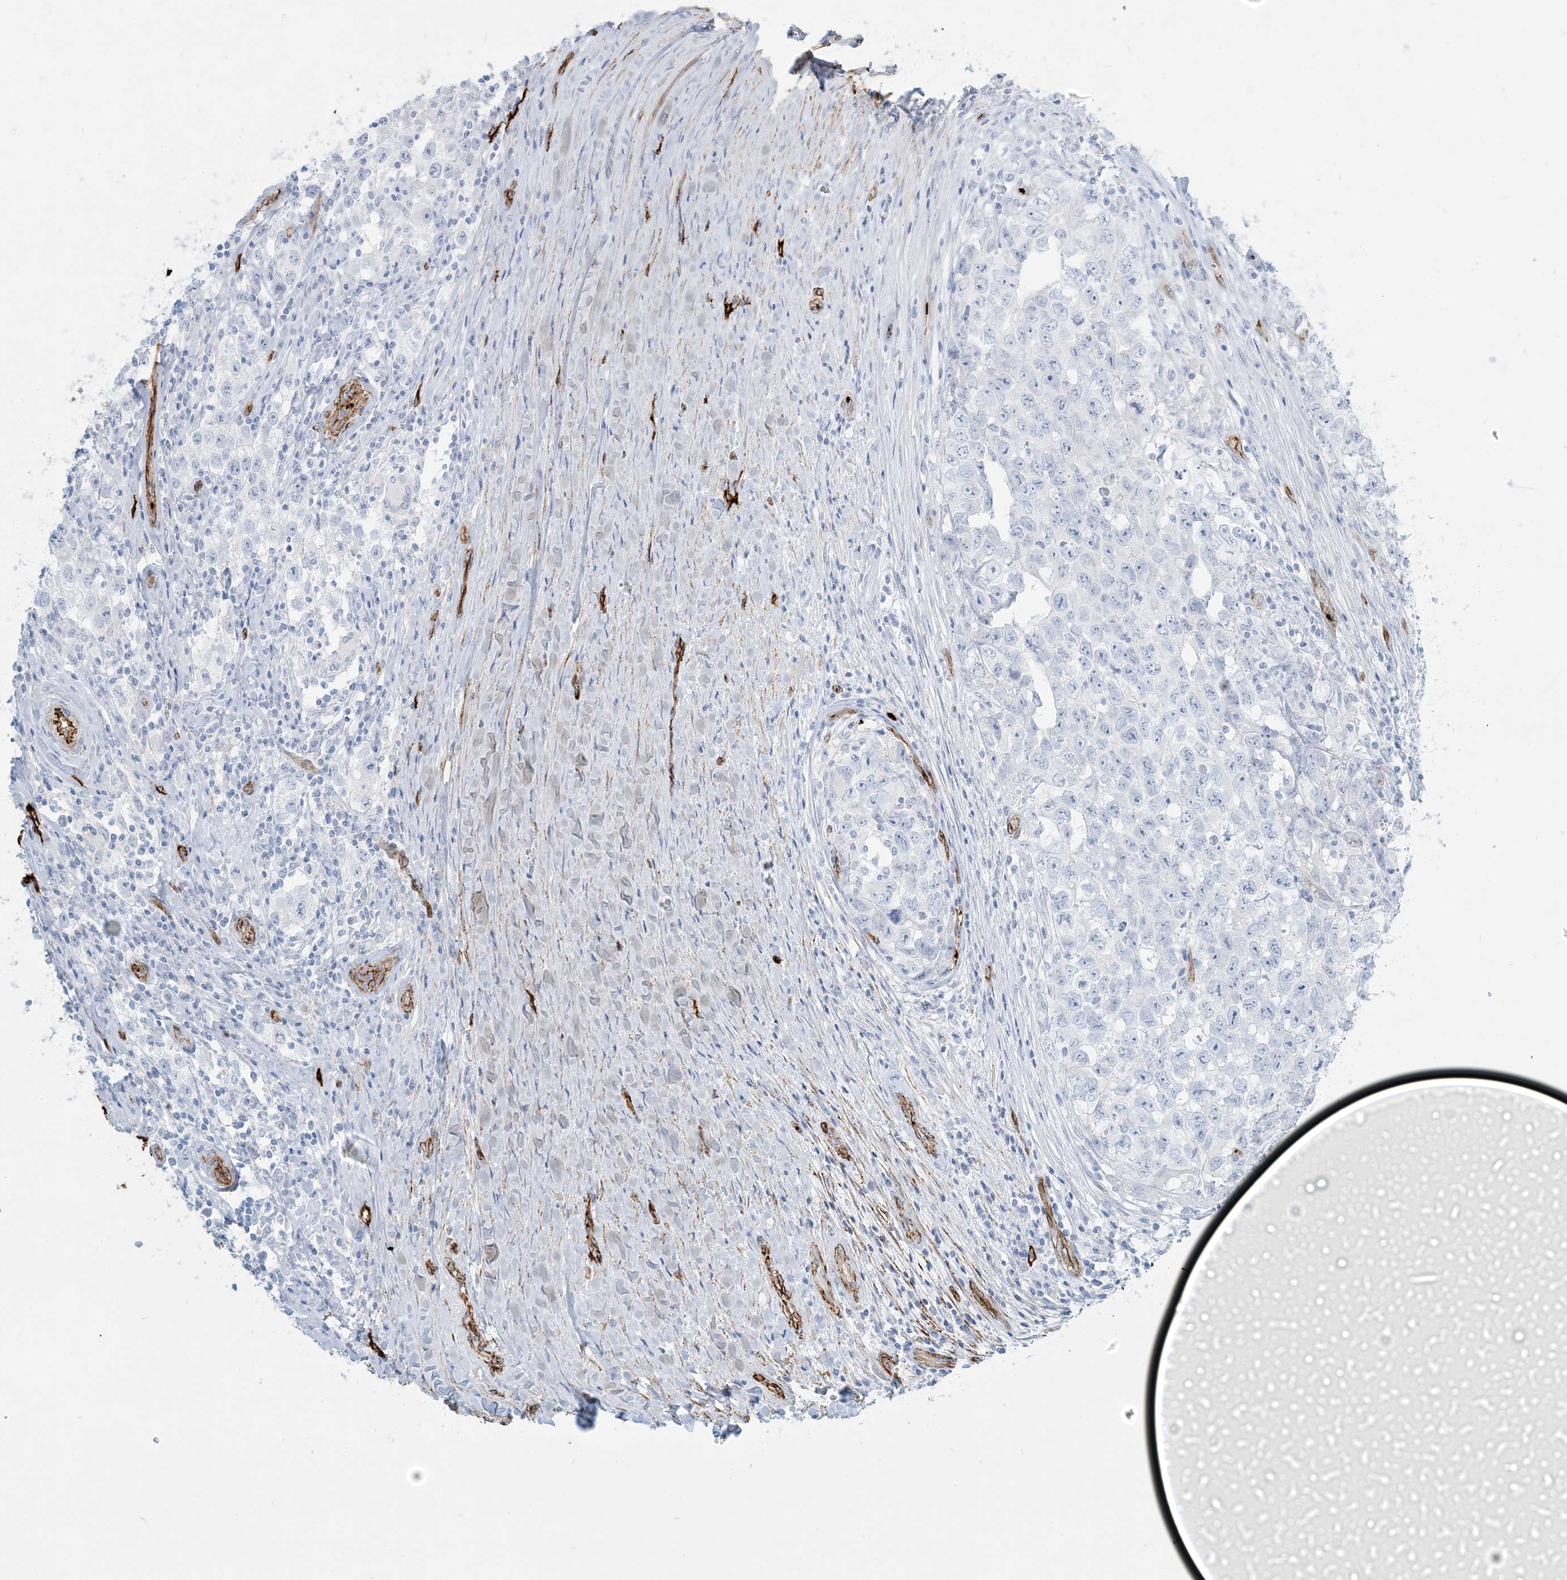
{"staining": {"intensity": "negative", "quantity": "none", "location": "none"}, "tissue": "testis cancer", "cell_type": "Tumor cells", "image_type": "cancer", "snomed": [{"axis": "morphology", "description": "Seminoma, NOS"}, {"axis": "morphology", "description": "Carcinoma, Embryonal, NOS"}, {"axis": "topography", "description": "Testis"}], "caption": "Micrograph shows no protein positivity in tumor cells of testis cancer tissue. Brightfield microscopy of IHC stained with DAB (brown) and hematoxylin (blue), captured at high magnification.", "gene": "EPS8L3", "patient": {"sex": "male", "age": 43}}